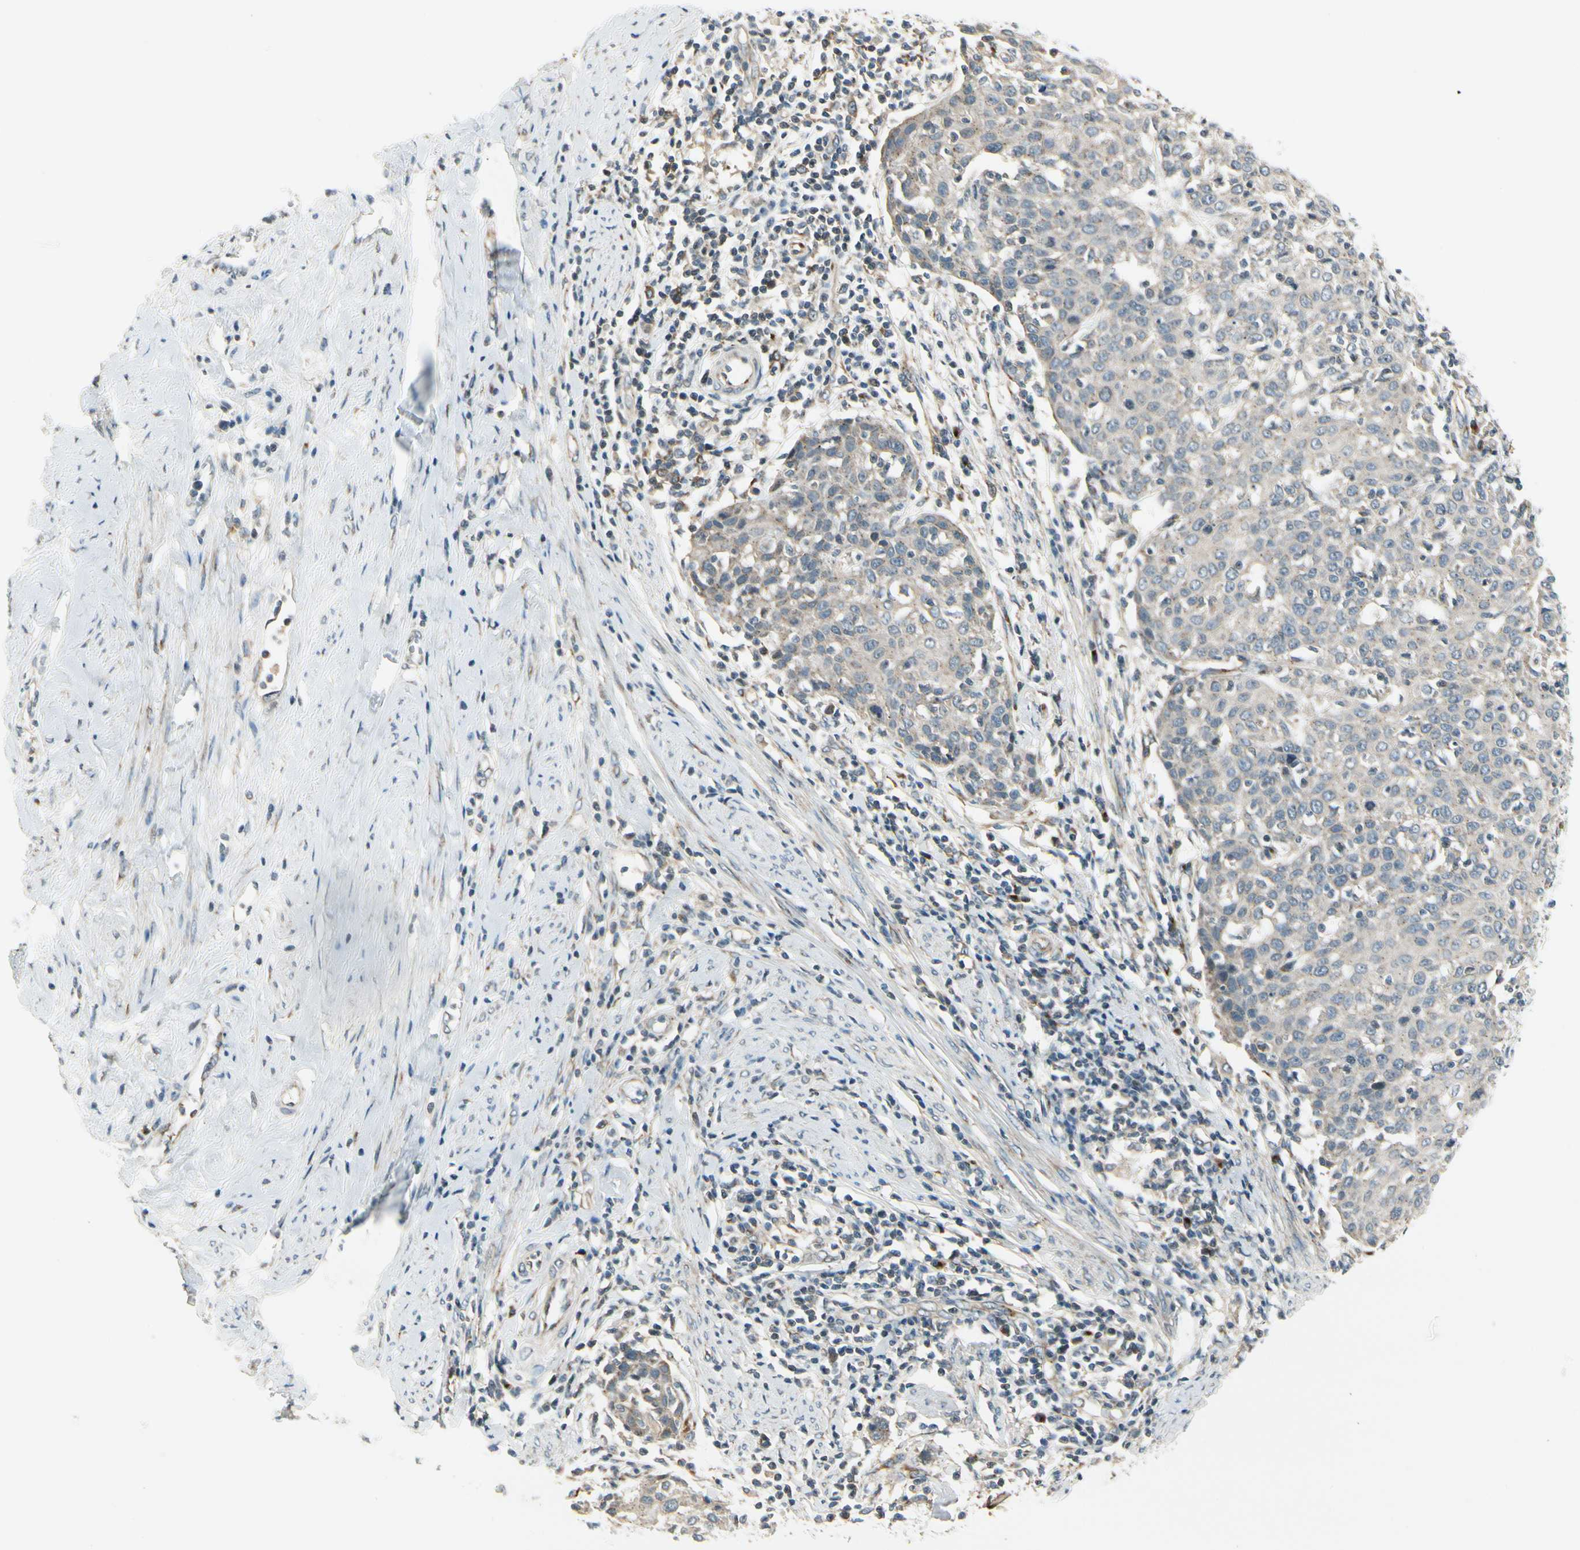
{"staining": {"intensity": "weak", "quantity": ">75%", "location": "cytoplasmic/membranous"}, "tissue": "cervical cancer", "cell_type": "Tumor cells", "image_type": "cancer", "snomed": [{"axis": "morphology", "description": "Squamous cell carcinoma, NOS"}, {"axis": "topography", "description": "Cervix"}], "caption": "Immunohistochemical staining of squamous cell carcinoma (cervical) exhibits weak cytoplasmic/membranous protein staining in about >75% of tumor cells. Using DAB (3,3'-diaminobenzidine) (brown) and hematoxylin (blue) stains, captured at high magnification using brightfield microscopy.", "gene": "MANSC1", "patient": {"sex": "female", "age": 38}}